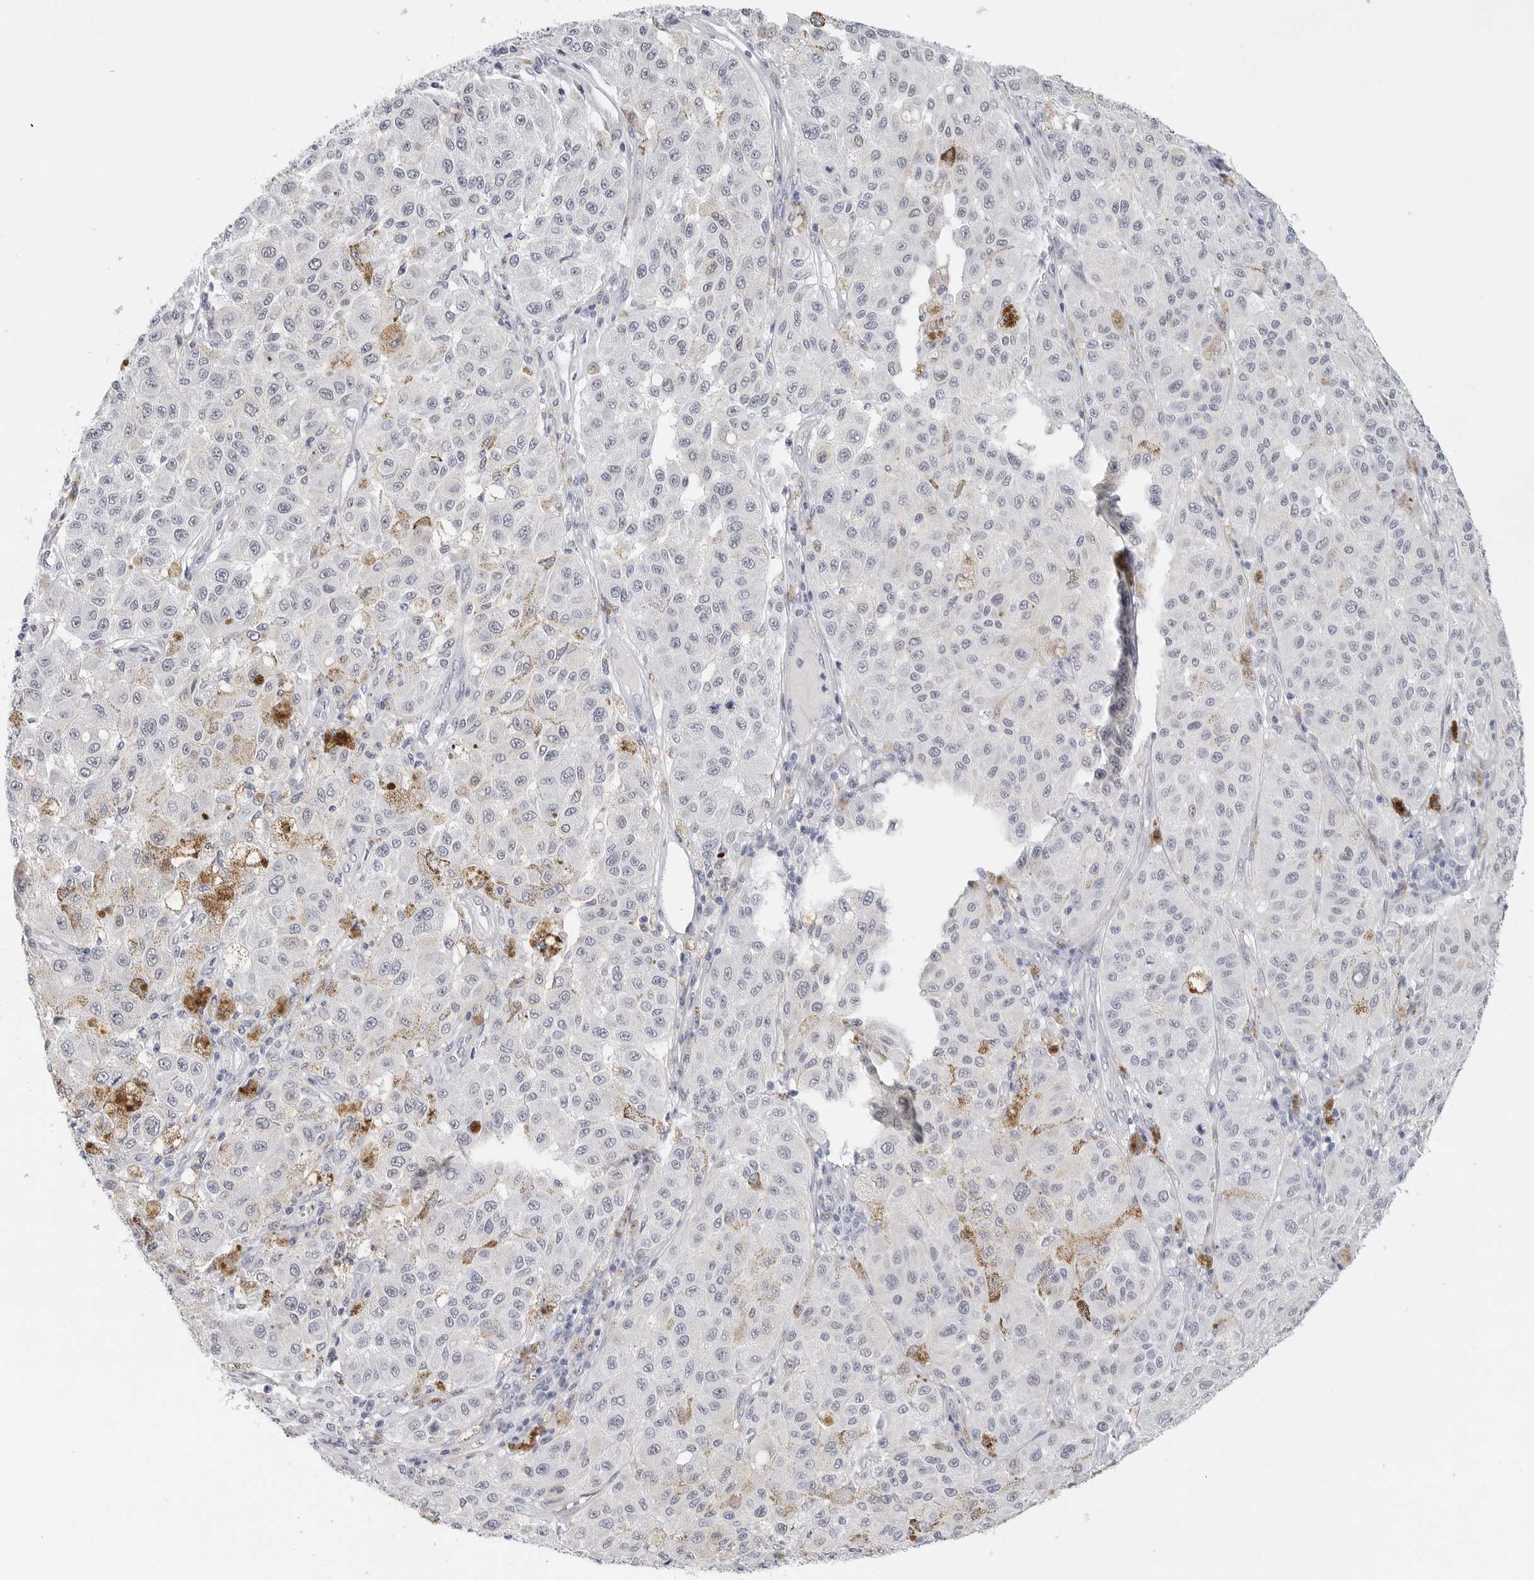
{"staining": {"intensity": "negative", "quantity": "none", "location": "none"}, "tissue": "melanoma", "cell_type": "Tumor cells", "image_type": "cancer", "snomed": [{"axis": "morphology", "description": "Malignant melanoma, NOS"}, {"axis": "topography", "description": "Skin"}], "caption": "A photomicrograph of melanoma stained for a protein demonstrates no brown staining in tumor cells.", "gene": "HSPB7", "patient": {"sex": "female", "age": 64}}